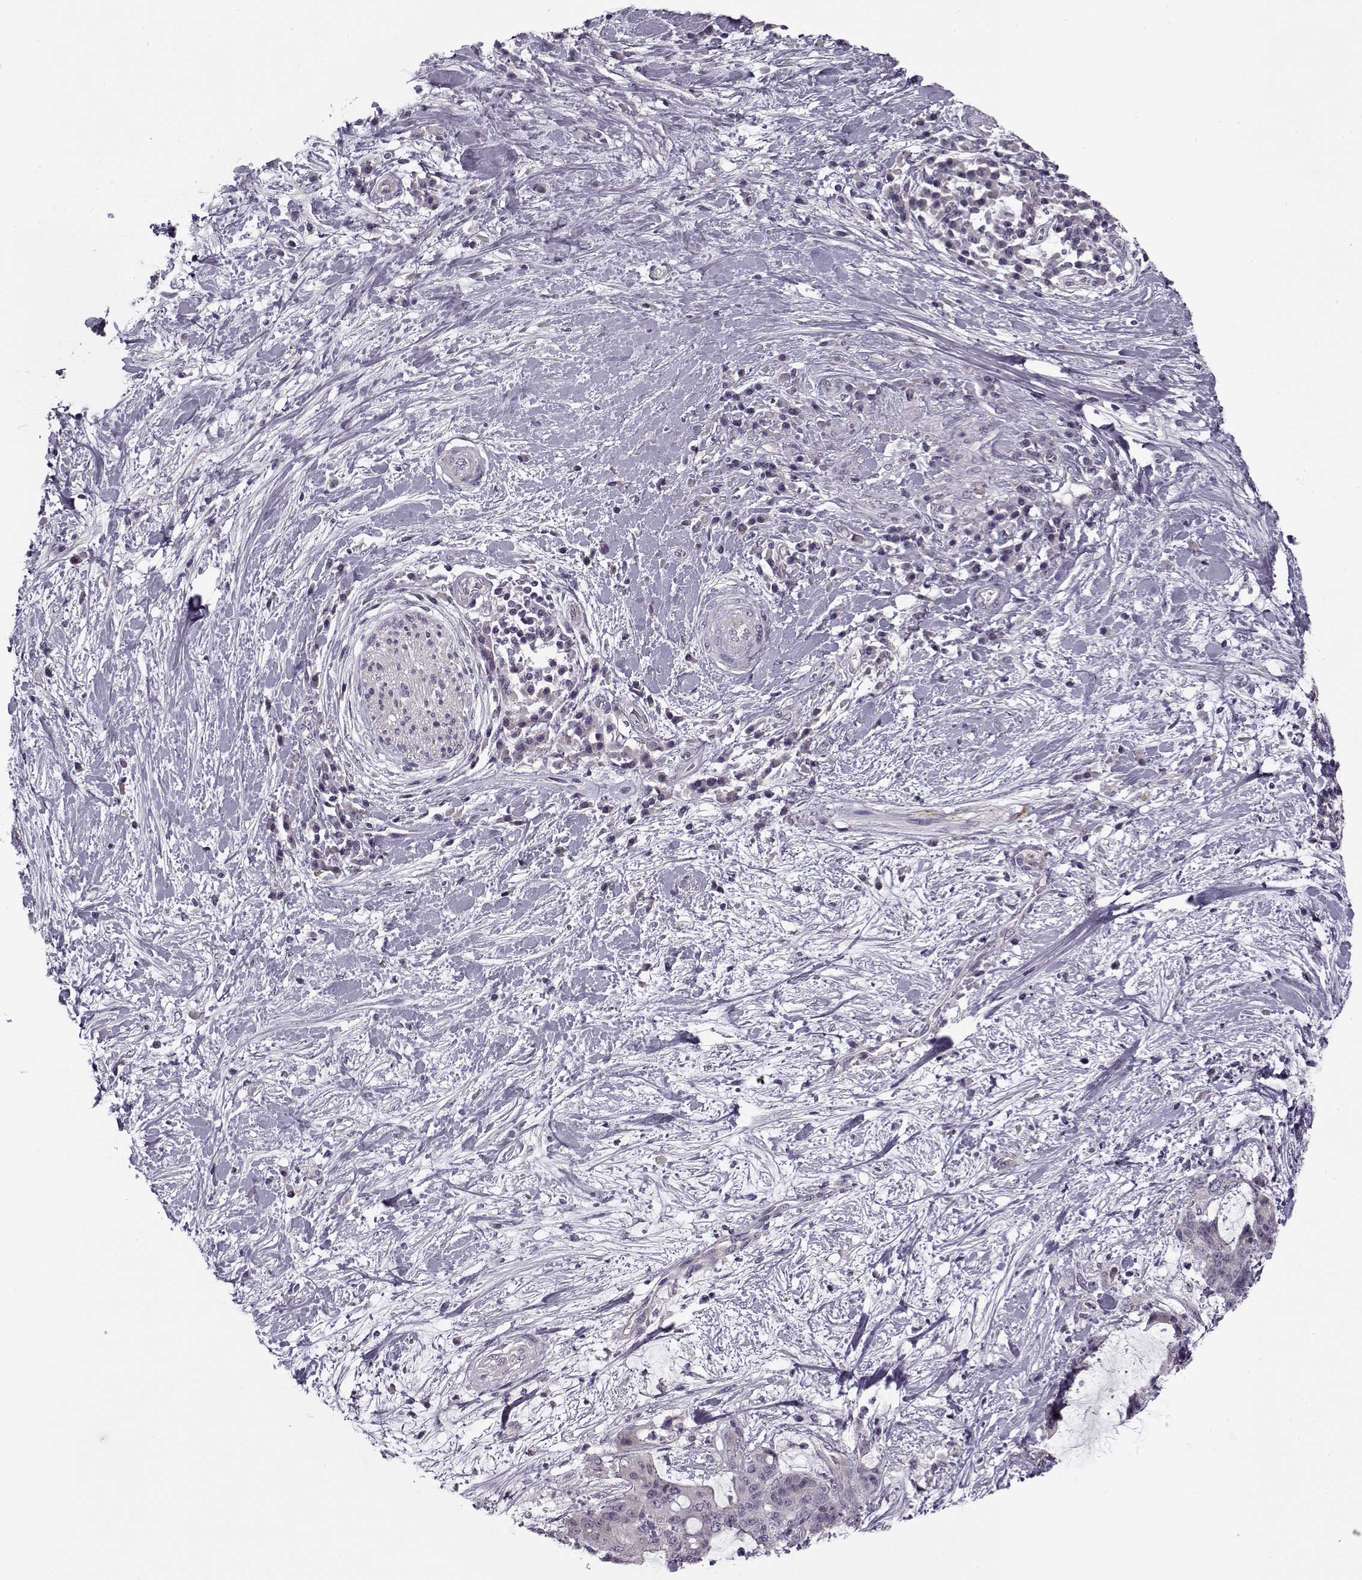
{"staining": {"intensity": "negative", "quantity": "none", "location": "none"}, "tissue": "liver cancer", "cell_type": "Tumor cells", "image_type": "cancer", "snomed": [{"axis": "morphology", "description": "Cholangiocarcinoma"}, {"axis": "topography", "description": "Liver"}], "caption": "Immunohistochemical staining of liver cancer (cholangiocarcinoma) reveals no significant staining in tumor cells.", "gene": "PNMT", "patient": {"sex": "female", "age": 73}}